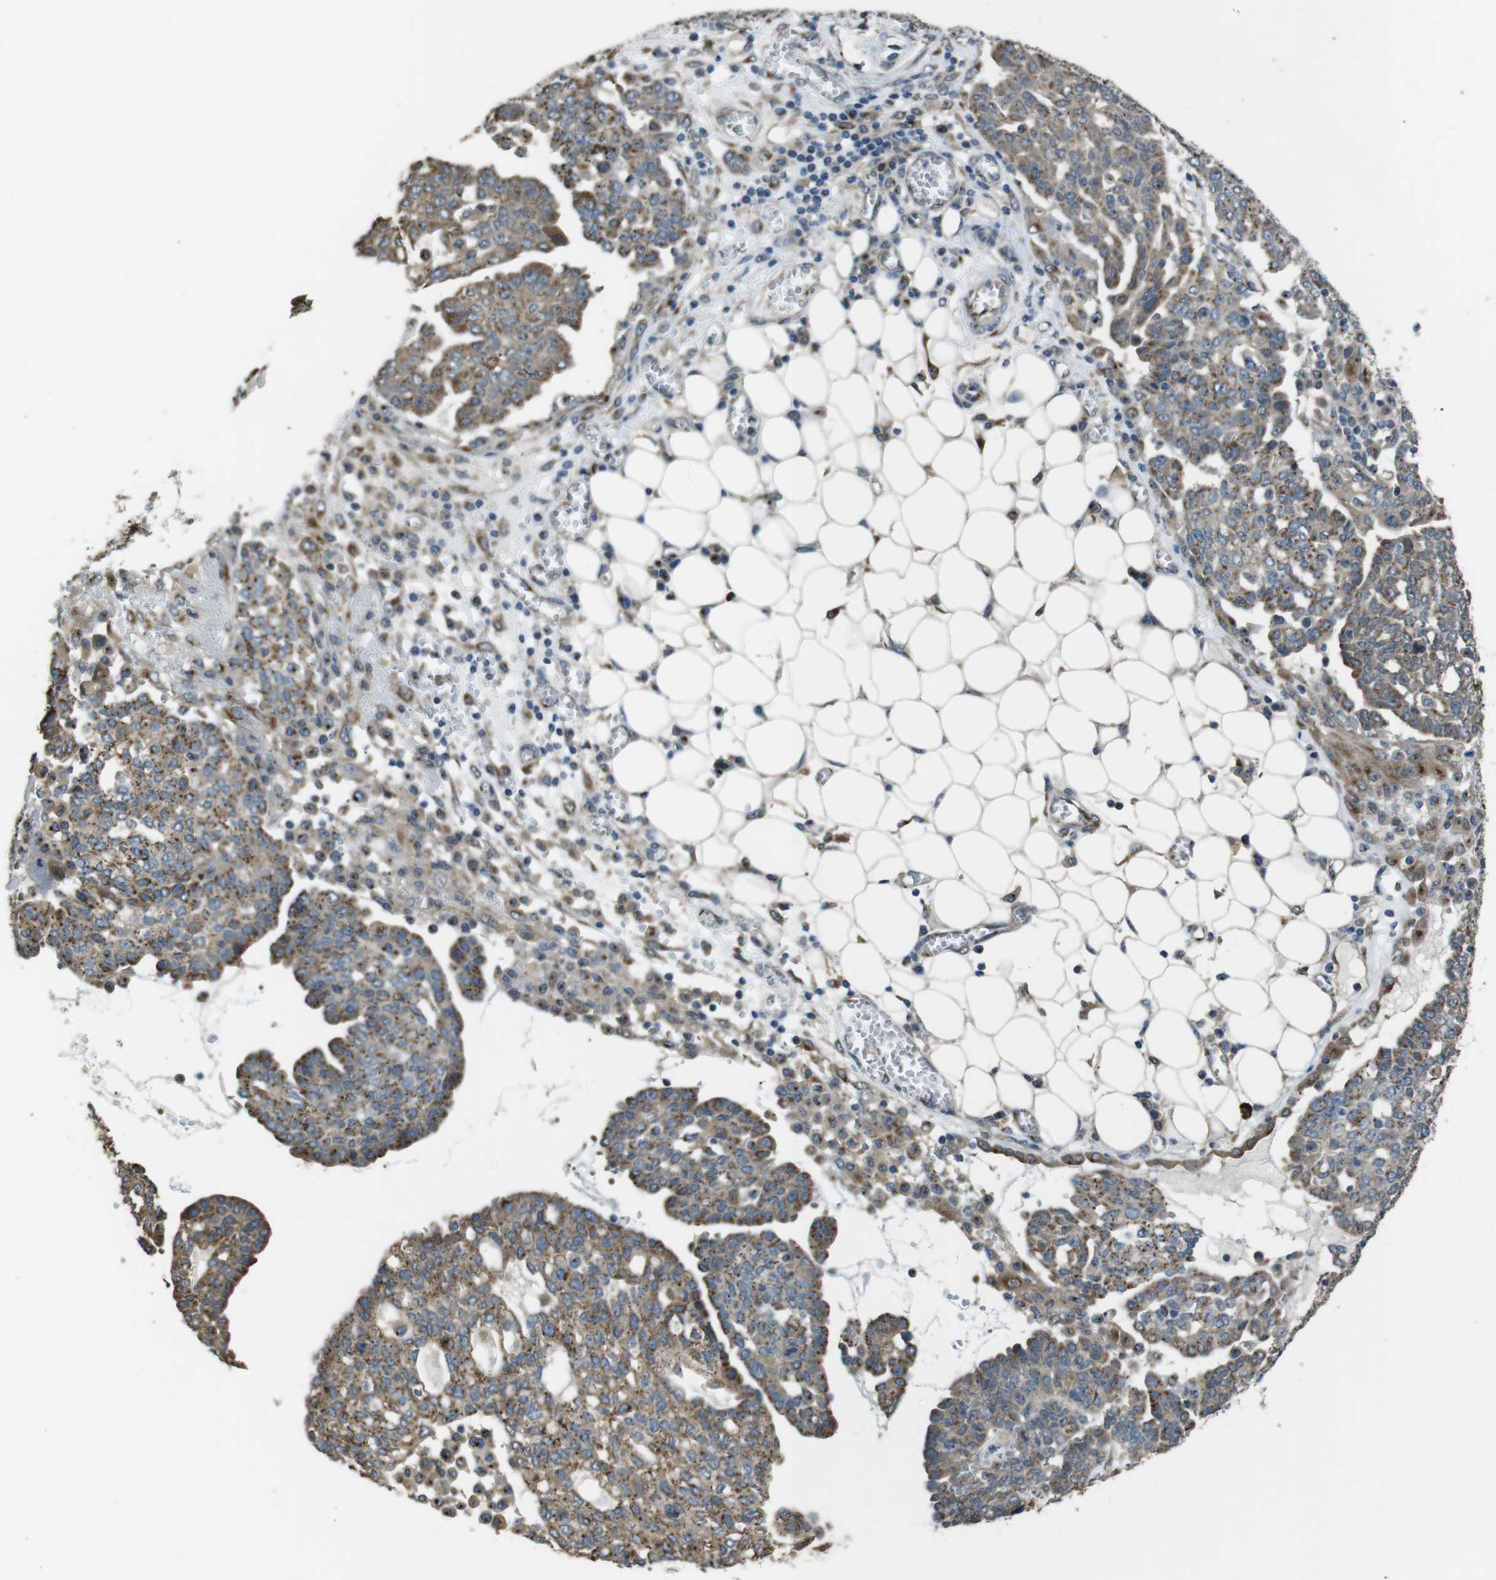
{"staining": {"intensity": "moderate", "quantity": ">75%", "location": "cytoplasmic/membranous"}, "tissue": "ovarian cancer", "cell_type": "Tumor cells", "image_type": "cancer", "snomed": [{"axis": "morphology", "description": "Cystadenocarcinoma, serous, NOS"}, {"axis": "topography", "description": "Soft tissue"}, {"axis": "topography", "description": "Ovary"}], "caption": "Immunohistochemistry image of neoplastic tissue: human ovarian cancer (serous cystadenocarcinoma) stained using immunohistochemistry (IHC) shows medium levels of moderate protein expression localized specifically in the cytoplasmic/membranous of tumor cells, appearing as a cytoplasmic/membranous brown color.", "gene": "RAB6A", "patient": {"sex": "female", "age": 57}}